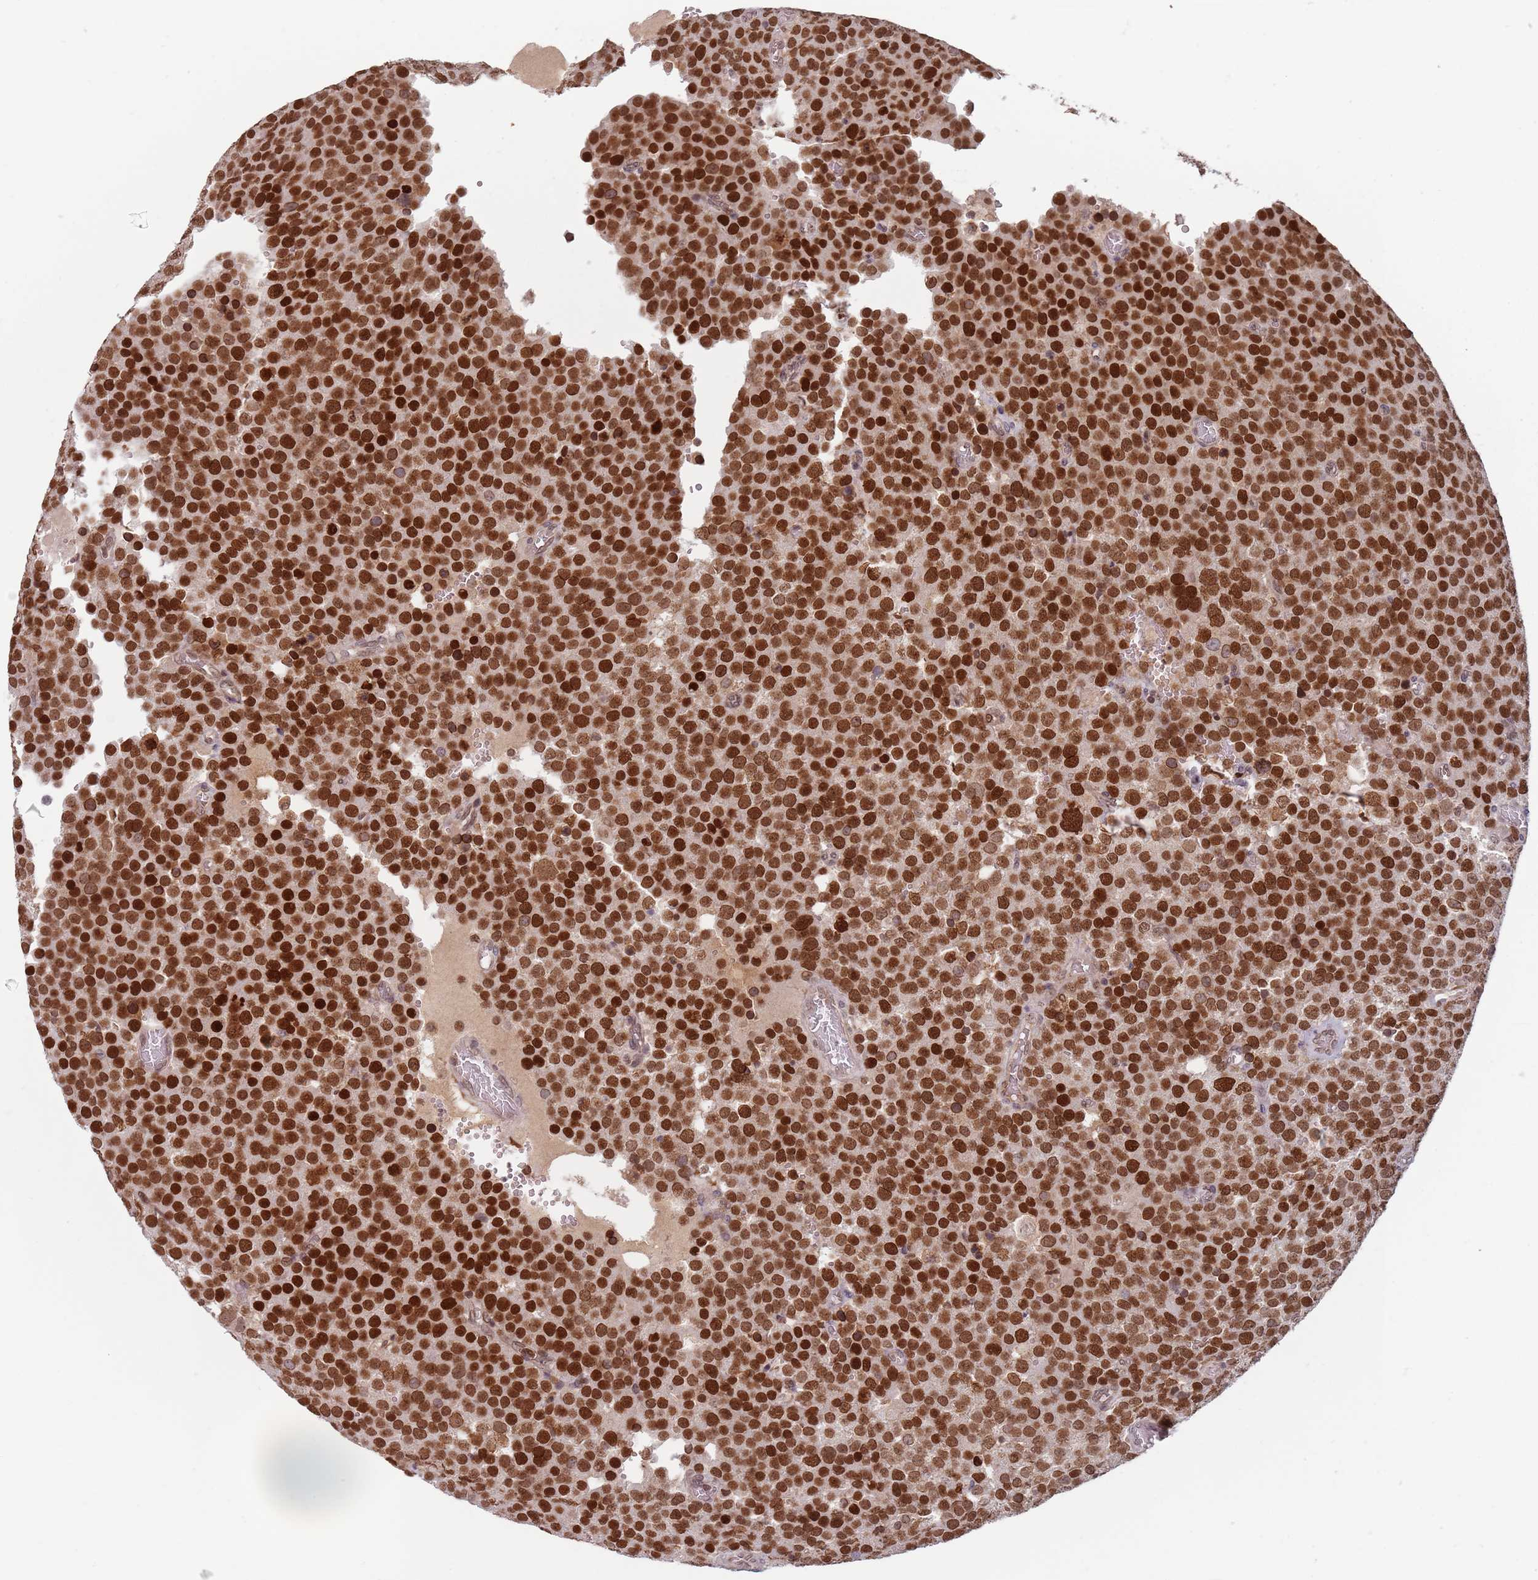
{"staining": {"intensity": "strong", "quantity": ">75%", "location": "nuclear"}, "tissue": "testis cancer", "cell_type": "Tumor cells", "image_type": "cancer", "snomed": [{"axis": "morphology", "description": "Normal tissue, NOS"}, {"axis": "morphology", "description": "Seminoma, NOS"}, {"axis": "topography", "description": "Testis"}], "caption": "Testis seminoma stained with DAB IHC exhibits high levels of strong nuclear expression in about >75% of tumor cells.", "gene": "NUP50", "patient": {"sex": "male", "age": 71}}